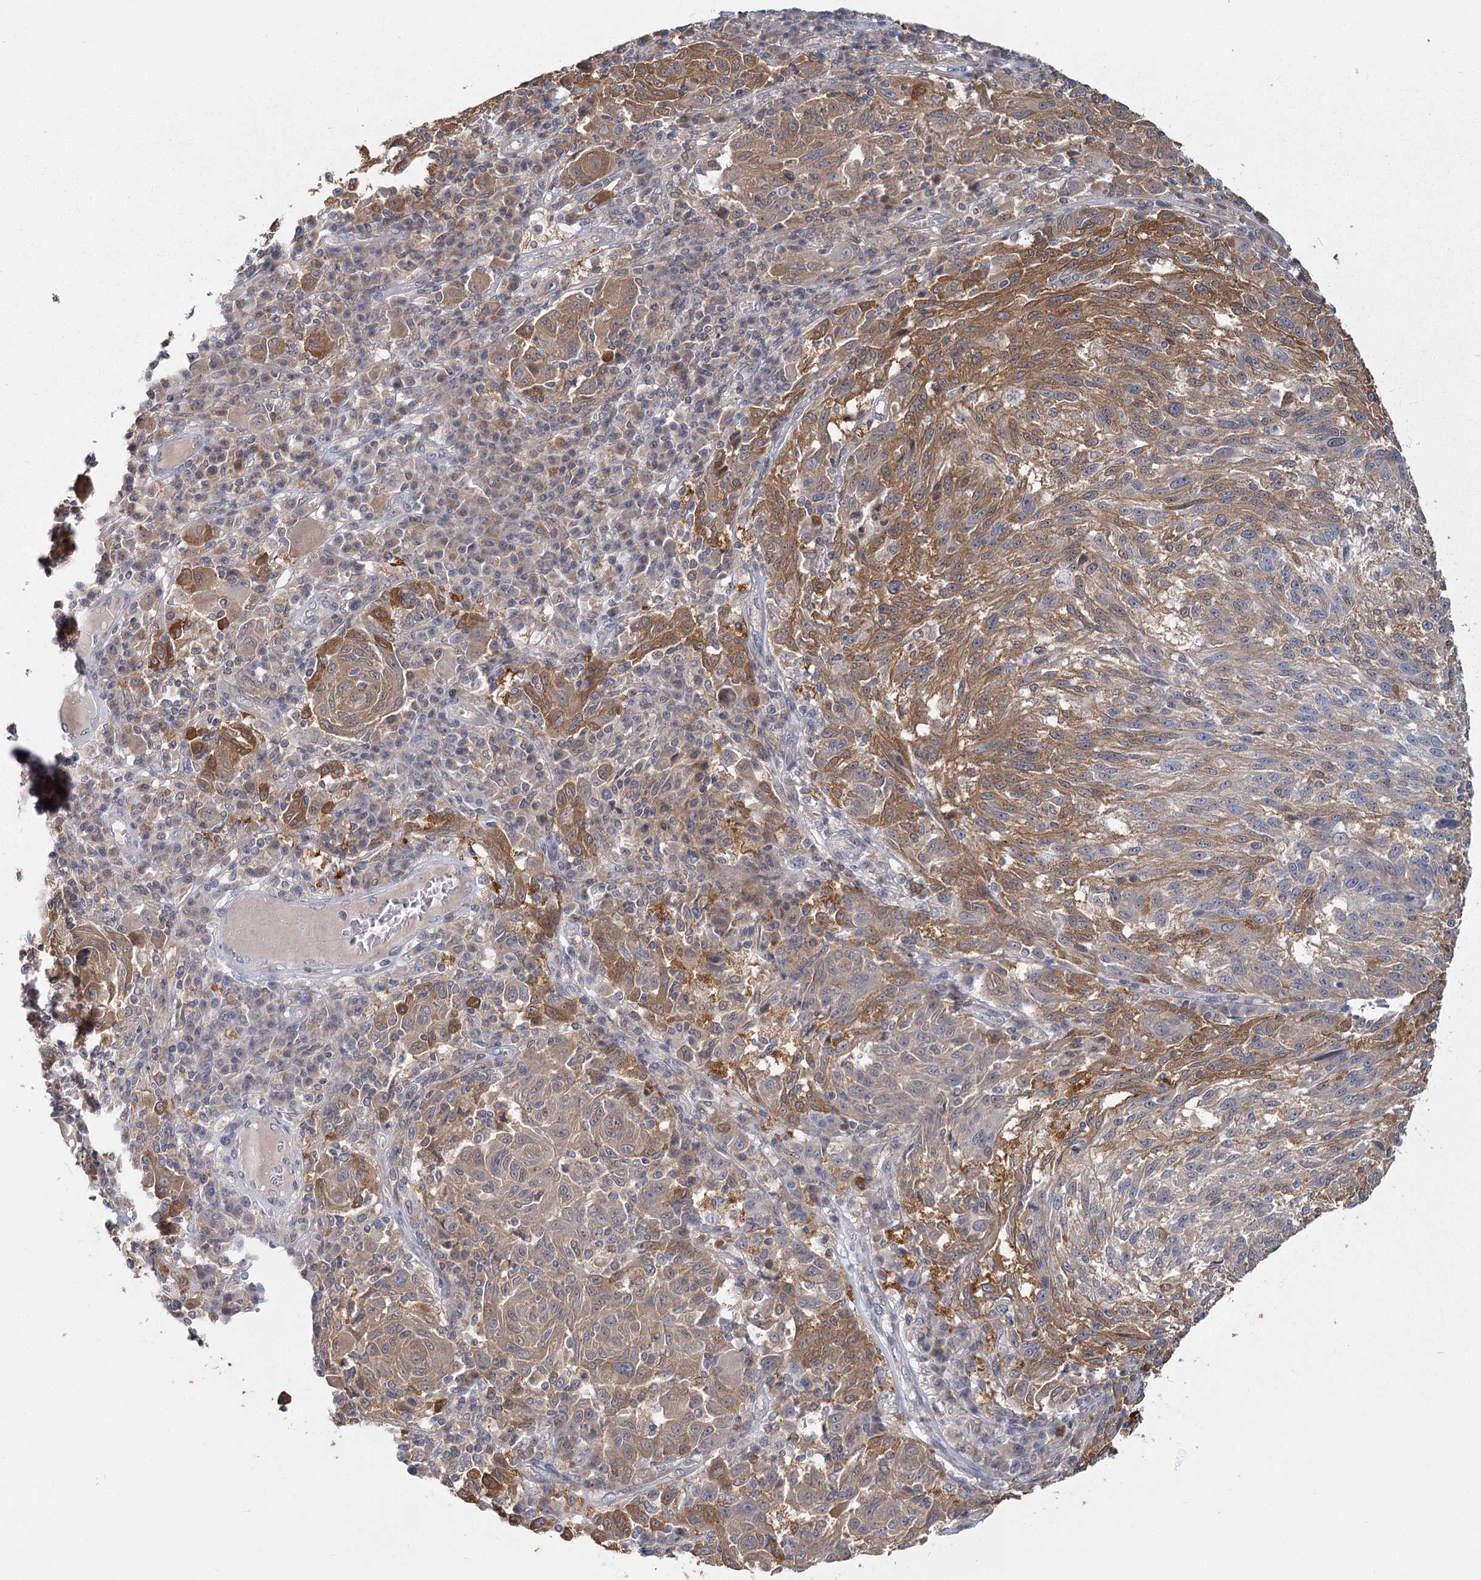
{"staining": {"intensity": "moderate", "quantity": ">75%", "location": "cytoplasmic/membranous"}, "tissue": "melanoma", "cell_type": "Tumor cells", "image_type": "cancer", "snomed": [{"axis": "morphology", "description": "Malignant melanoma, NOS"}, {"axis": "topography", "description": "Skin"}], "caption": "Immunohistochemistry of human malignant melanoma reveals medium levels of moderate cytoplasmic/membranous expression in approximately >75% of tumor cells.", "gene": "USP11", "patient": {"sex": "male", "age": 53}}